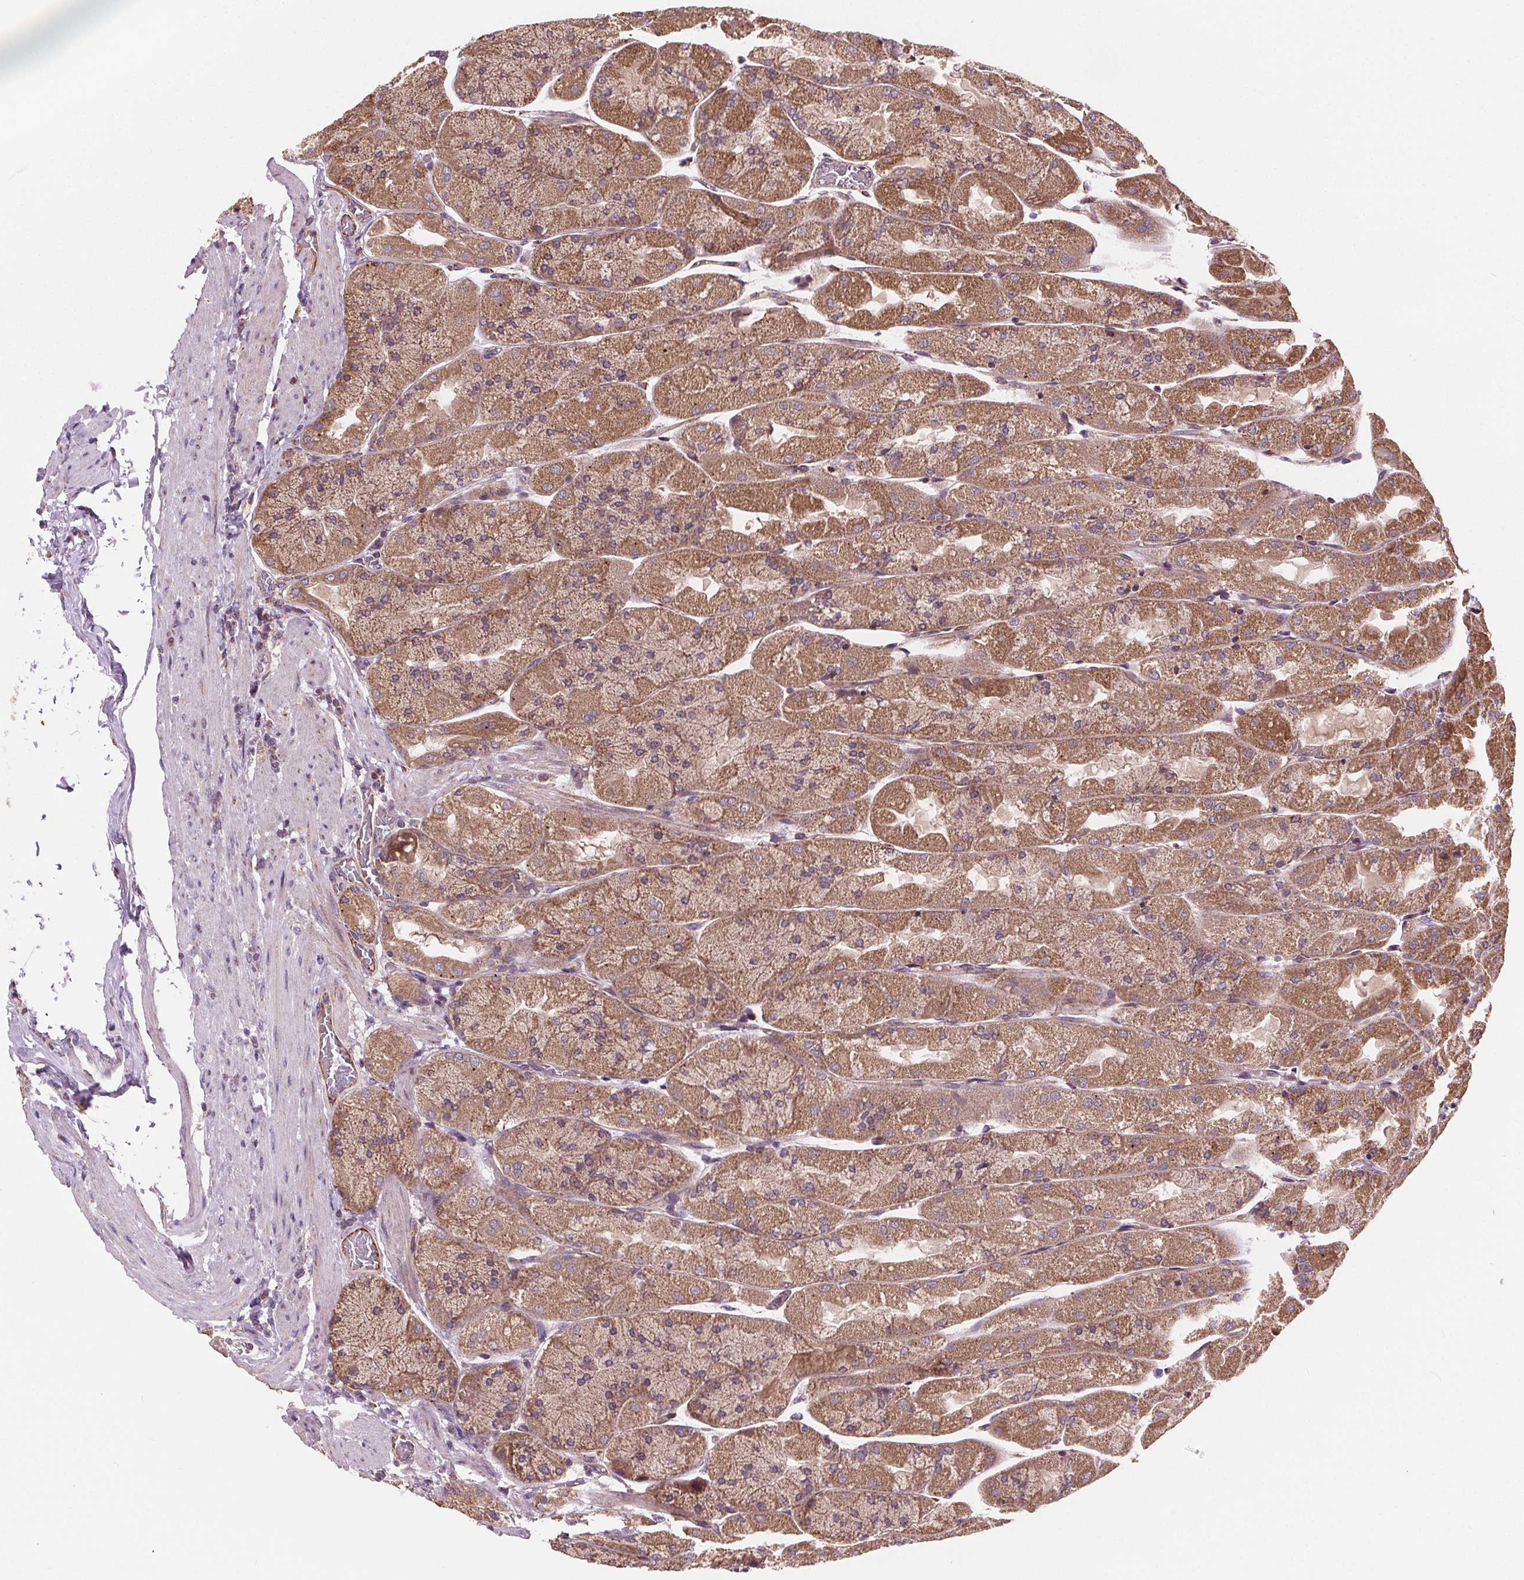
{"staining": {"intensity": "moderate", "quantity": ">75%", "location": "cytoplasmic/membranous"}, "tissue": "stomach", "cell_type": "Glandular cells", "image_type": "normal", "snomed": [{"axis": "morphology", "description": "Normal tissue, NOS"}, {"axis": "topography", "description": "Stomach"}], "caption": "Moderate cytoplasmic/membranous staining is seen in about >75% of glandular cells in benign stomach.", "gene": "GOLT1B", "patient": {"sex": "female", "age": 61}}